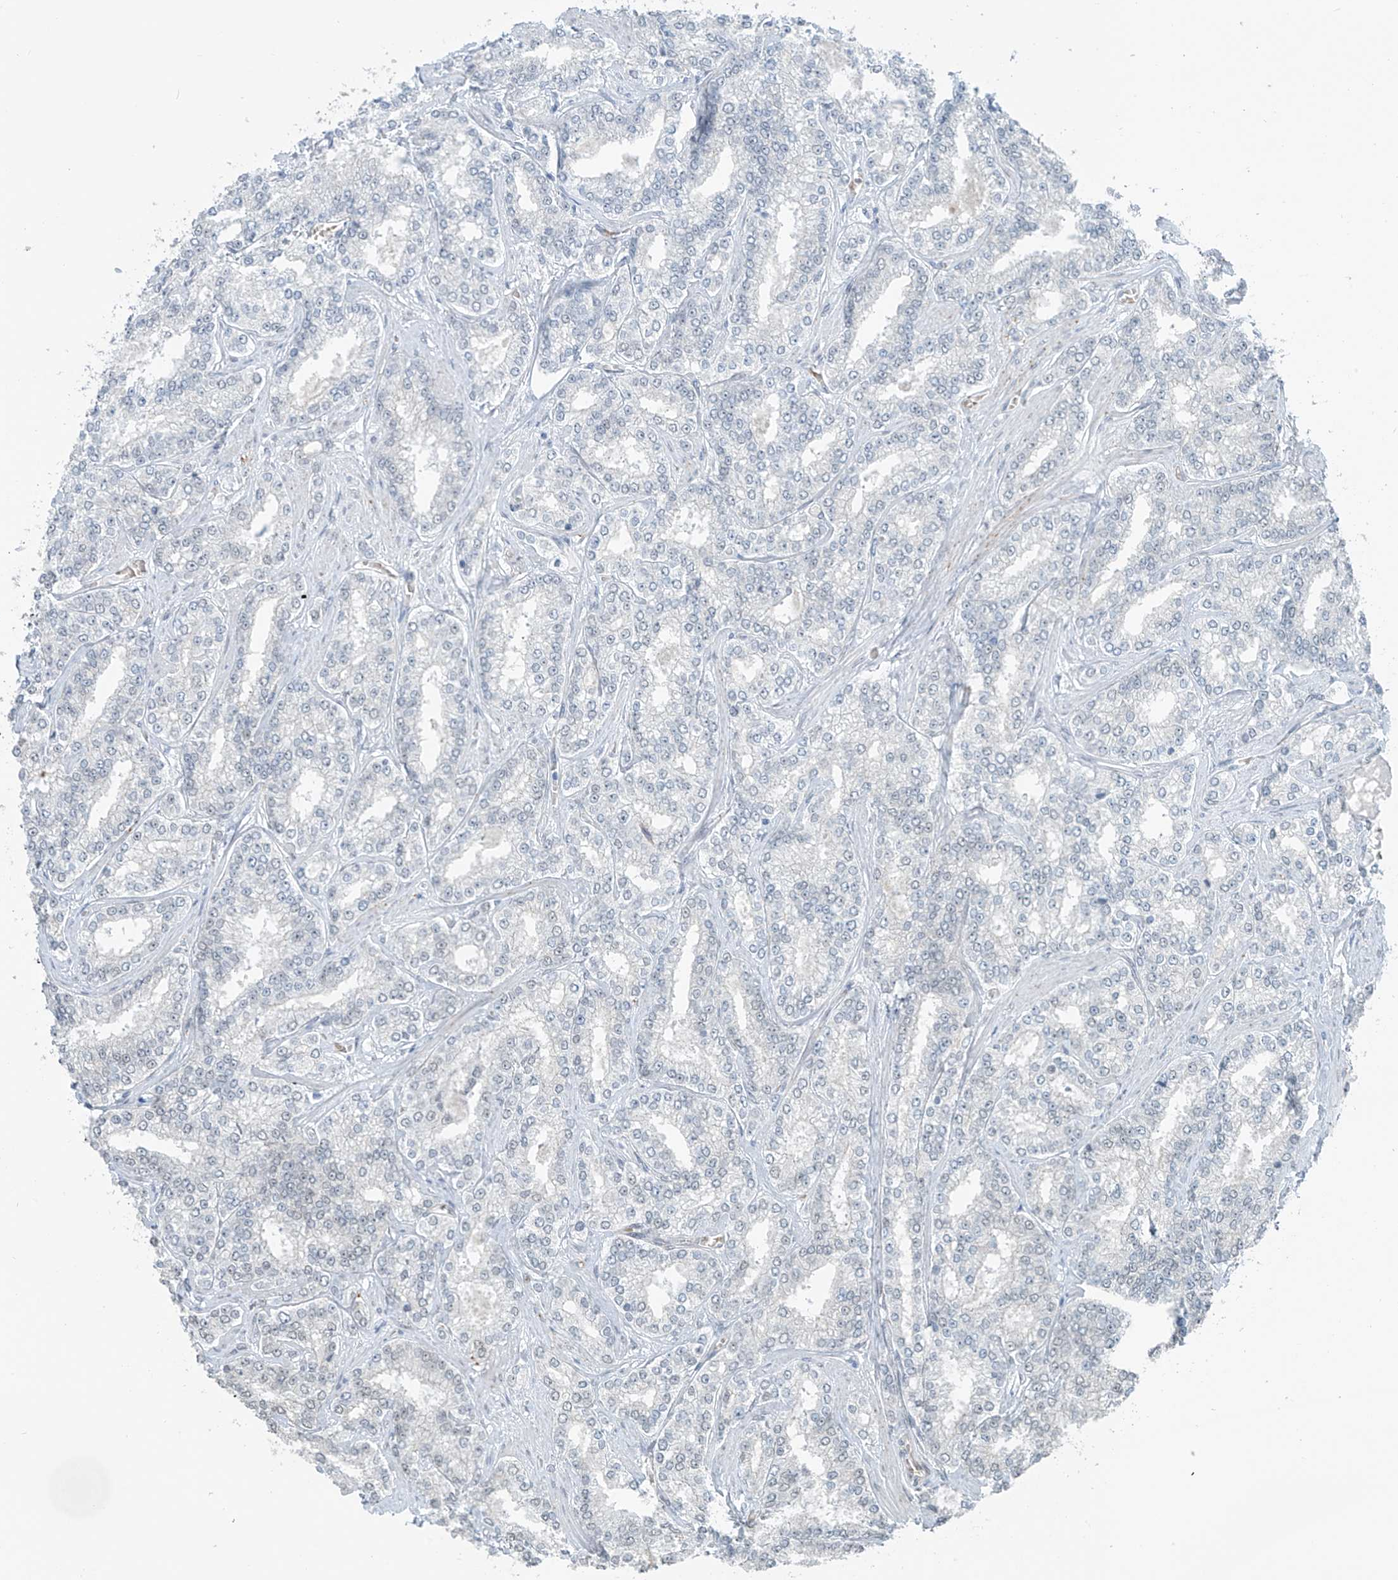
{"staining": {"intensity": "negative", "quantity": "none", "location": "none"}, "tissue": "prostate cancer", "cell_type": "Tumor cells", "image_type": "cancer", "snomed": [{"axis": "morphology", "description": "Normal tissue, NOS"}, {"axis": "morphology", "description": "Adenocarcinoma, High grade"}, {"axis": "topography", "description": "Prostate"}], "caption": "Tumor cells are negative for brown protein staining in prostate cancer (adenocarcinoma (high-grade)). Nuclei are stained in blue.", "gene": "MCM9", "patient": {"sex": "male", "age": 83}}